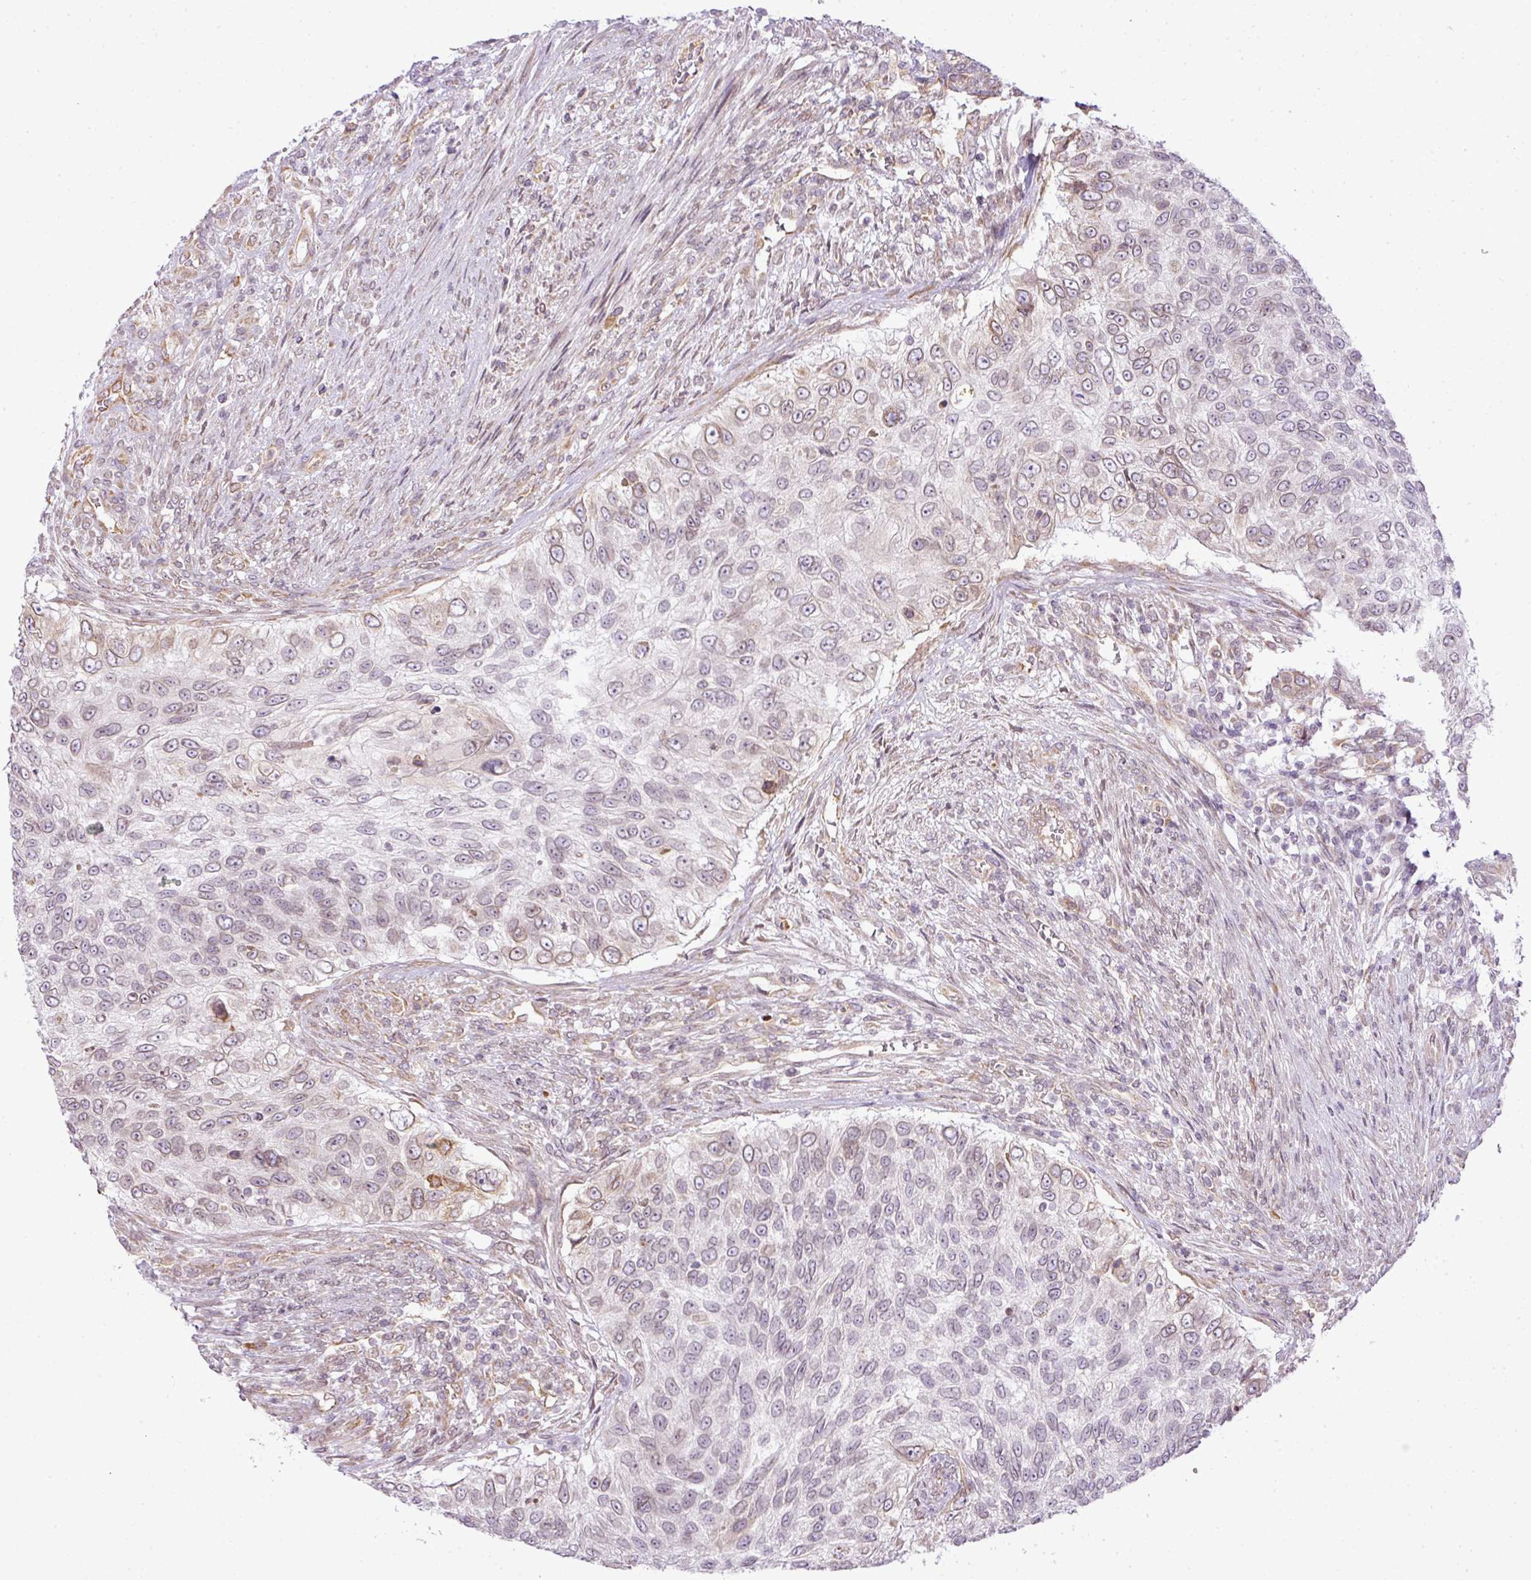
{"staining": {"intensity": "weak", "quantity": "<25%", "location": "nuclear"}, "tissue": "urothelial cancer", "cell_type": "Tumor cells", "image_type": "cancer", "snomed": [{"axis": "morphology", "description": "Urothelial carcinoma, High grade"}, {"axis": "topography", "description": "Urinary bladder"}], "caption": "A high-resolution histopathology image shows immunohistochemistry (IHC) staining of high-grade urothelial carcinoma, which reveals no significant positivity in tumor cells. (Stains: DAB immunohistochemistry with hematoxylin counter stain, Microscopy: brightfield microscopy at high magnification).", "gene": "COX18", "patient": {"sex": "female", "age": 60}}